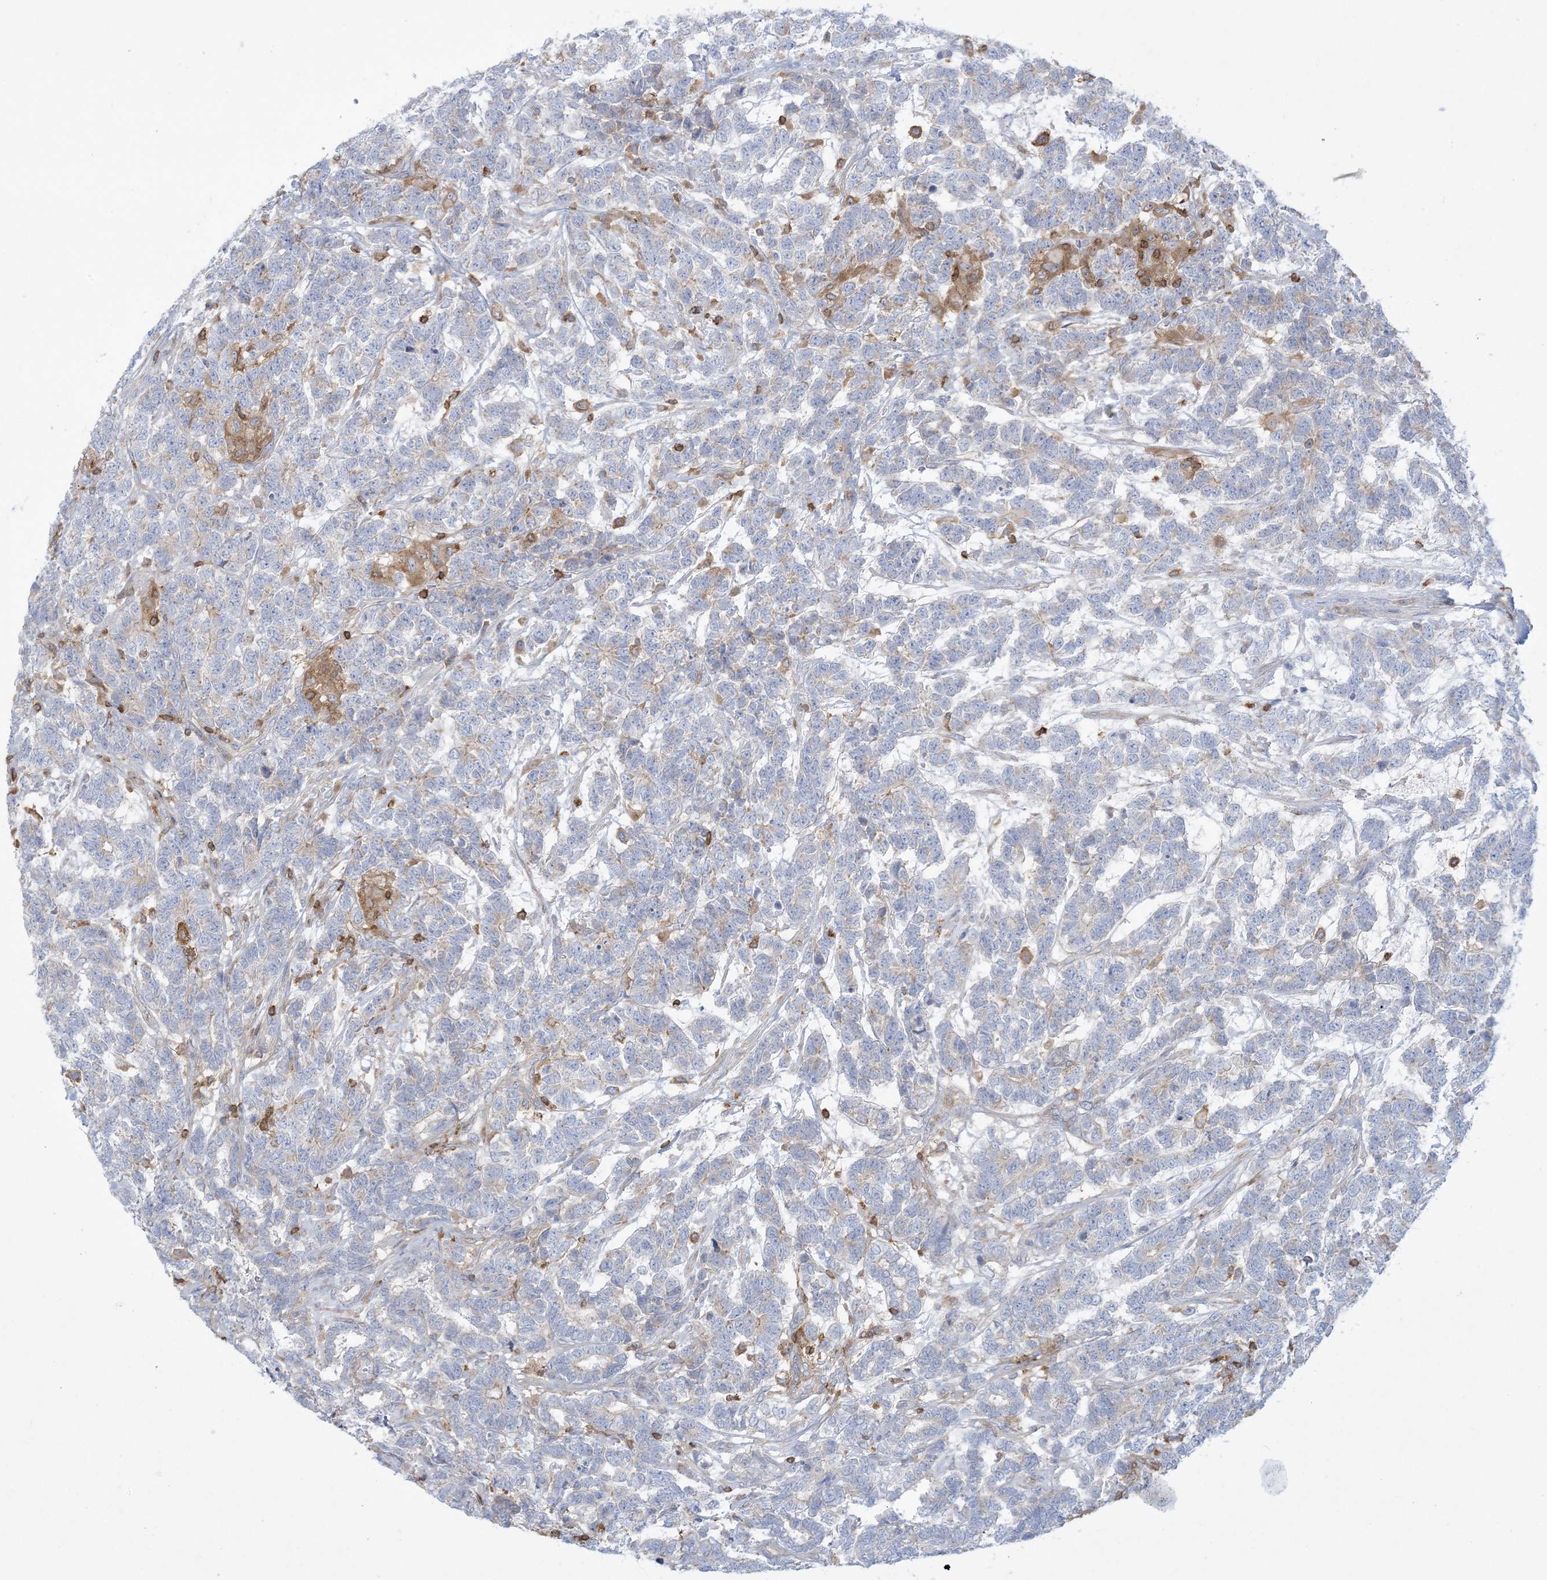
{"staining": {"intensity": "negative", "quantity": "none", "location": "none"}, "tissue": "testis cancer", "cell_type": "Tumor cells", "image_type": "cancer", "snomed": [{"axis": "morphology", "description": "Carcinoma, Embryonal, NOS"}, {"axis": "topography", "description": "Testis"}], "caption": "The photomicrograph demonstrates no staining of tumor cells in testis cancer.", "gene": "ARHGAP30", "patient": {"sex": "male", "age": 26}}